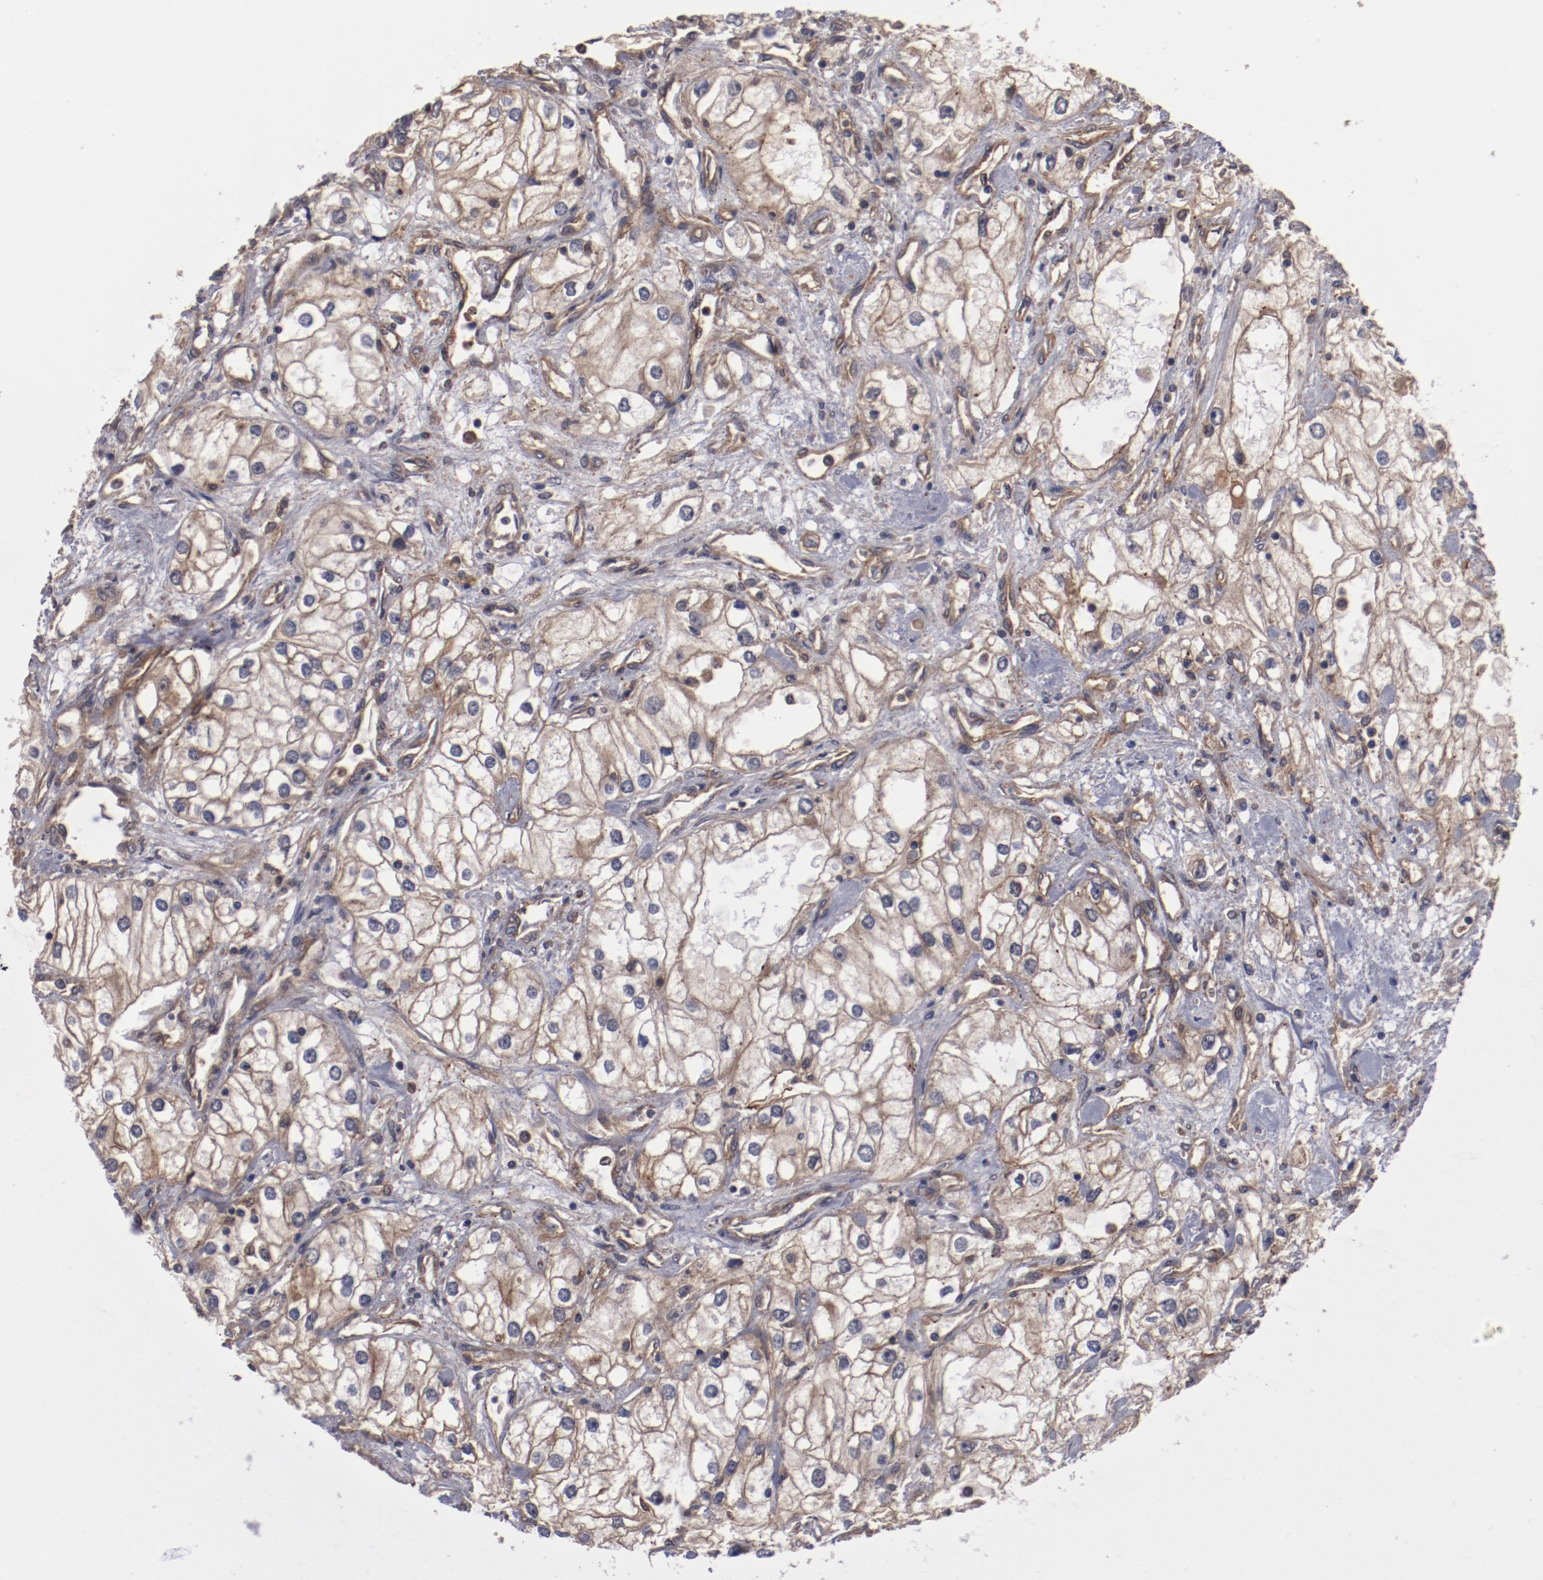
{"staining": {"intensity": "moderate", "quantity": "25%-75%", "location": "cytoplasmic/membranous"}, "tissue": "renal cancer", "cell_type": "Tumor cells", "image_type": "cancer", "snomed": [{"axis": "morphology", "description": "Adenocarcinoma, NOS"}, {"axis": "topography", "description": "Kidney"}], "caption": "Brown immunohistochemical staining in adenocarcinoma (renal) reveals moderate cytoplasmic/membranous staining in about 25%-75% of tumor cells. (Brightfield microscopy of DAB IHC at high magnification).", "gene": "DNAAF2", "patient": {"sex": "male", "age": 57}}